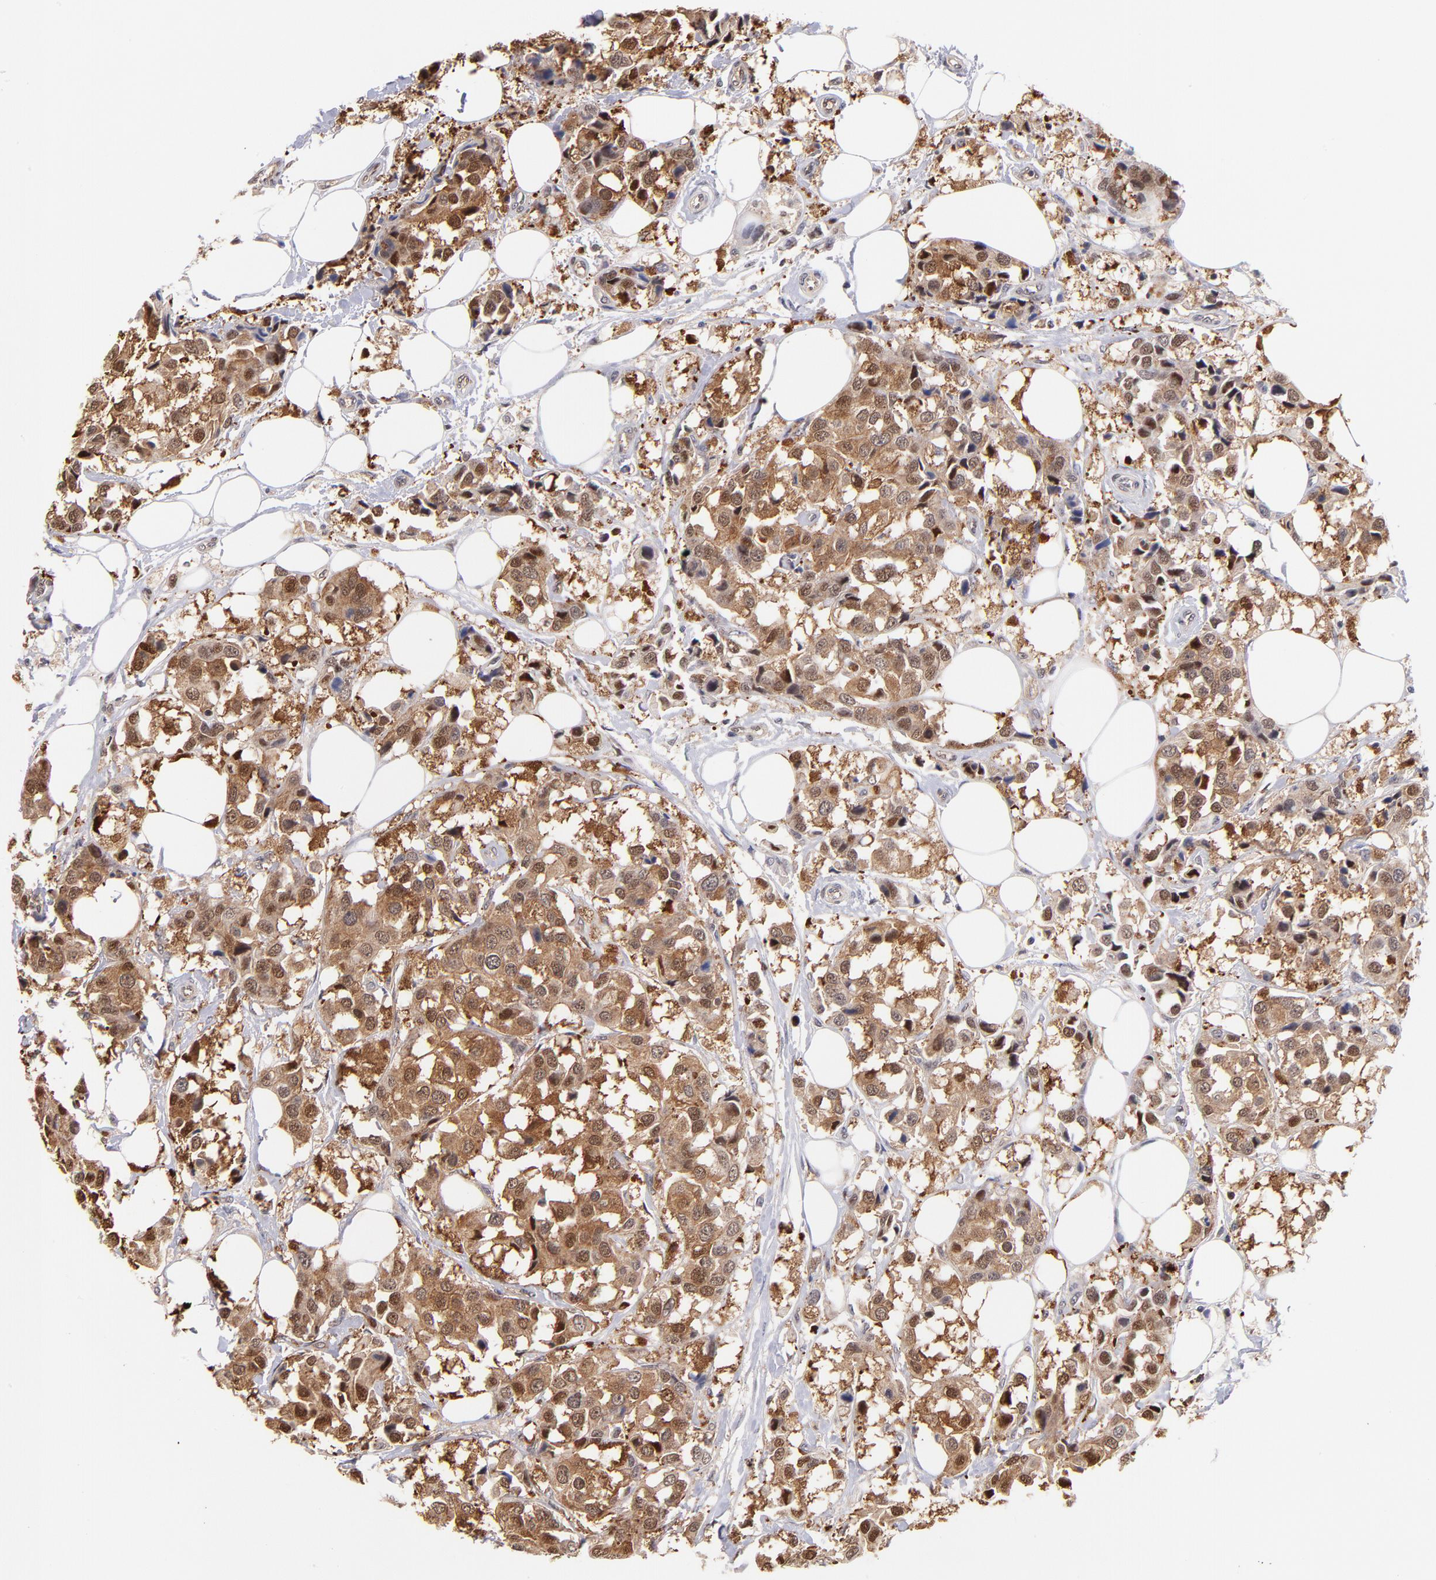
{"staining": {"intensity": "moderate", "quantity": ">75%", "location": "cytoplasmic/membranous,nuclear"}, "tissue": "breast cancer", "cell_type": "Tumor cells", "image_type": "cancer", "snomed": [{"axis": "morphology", "description": "Duct carcinoma"}, {"axis": "topography", "description": "Breast"}], "caption": "Human breast cancer (infiltrating ductal carcinoma) stained for a protein (brown) shows moderate cytoplasmic/membranous and nuclear positive positivity in about >75% of tumor cells.", "gene": "YWHAB", "patient": {"sex": "female", "age": 80}}